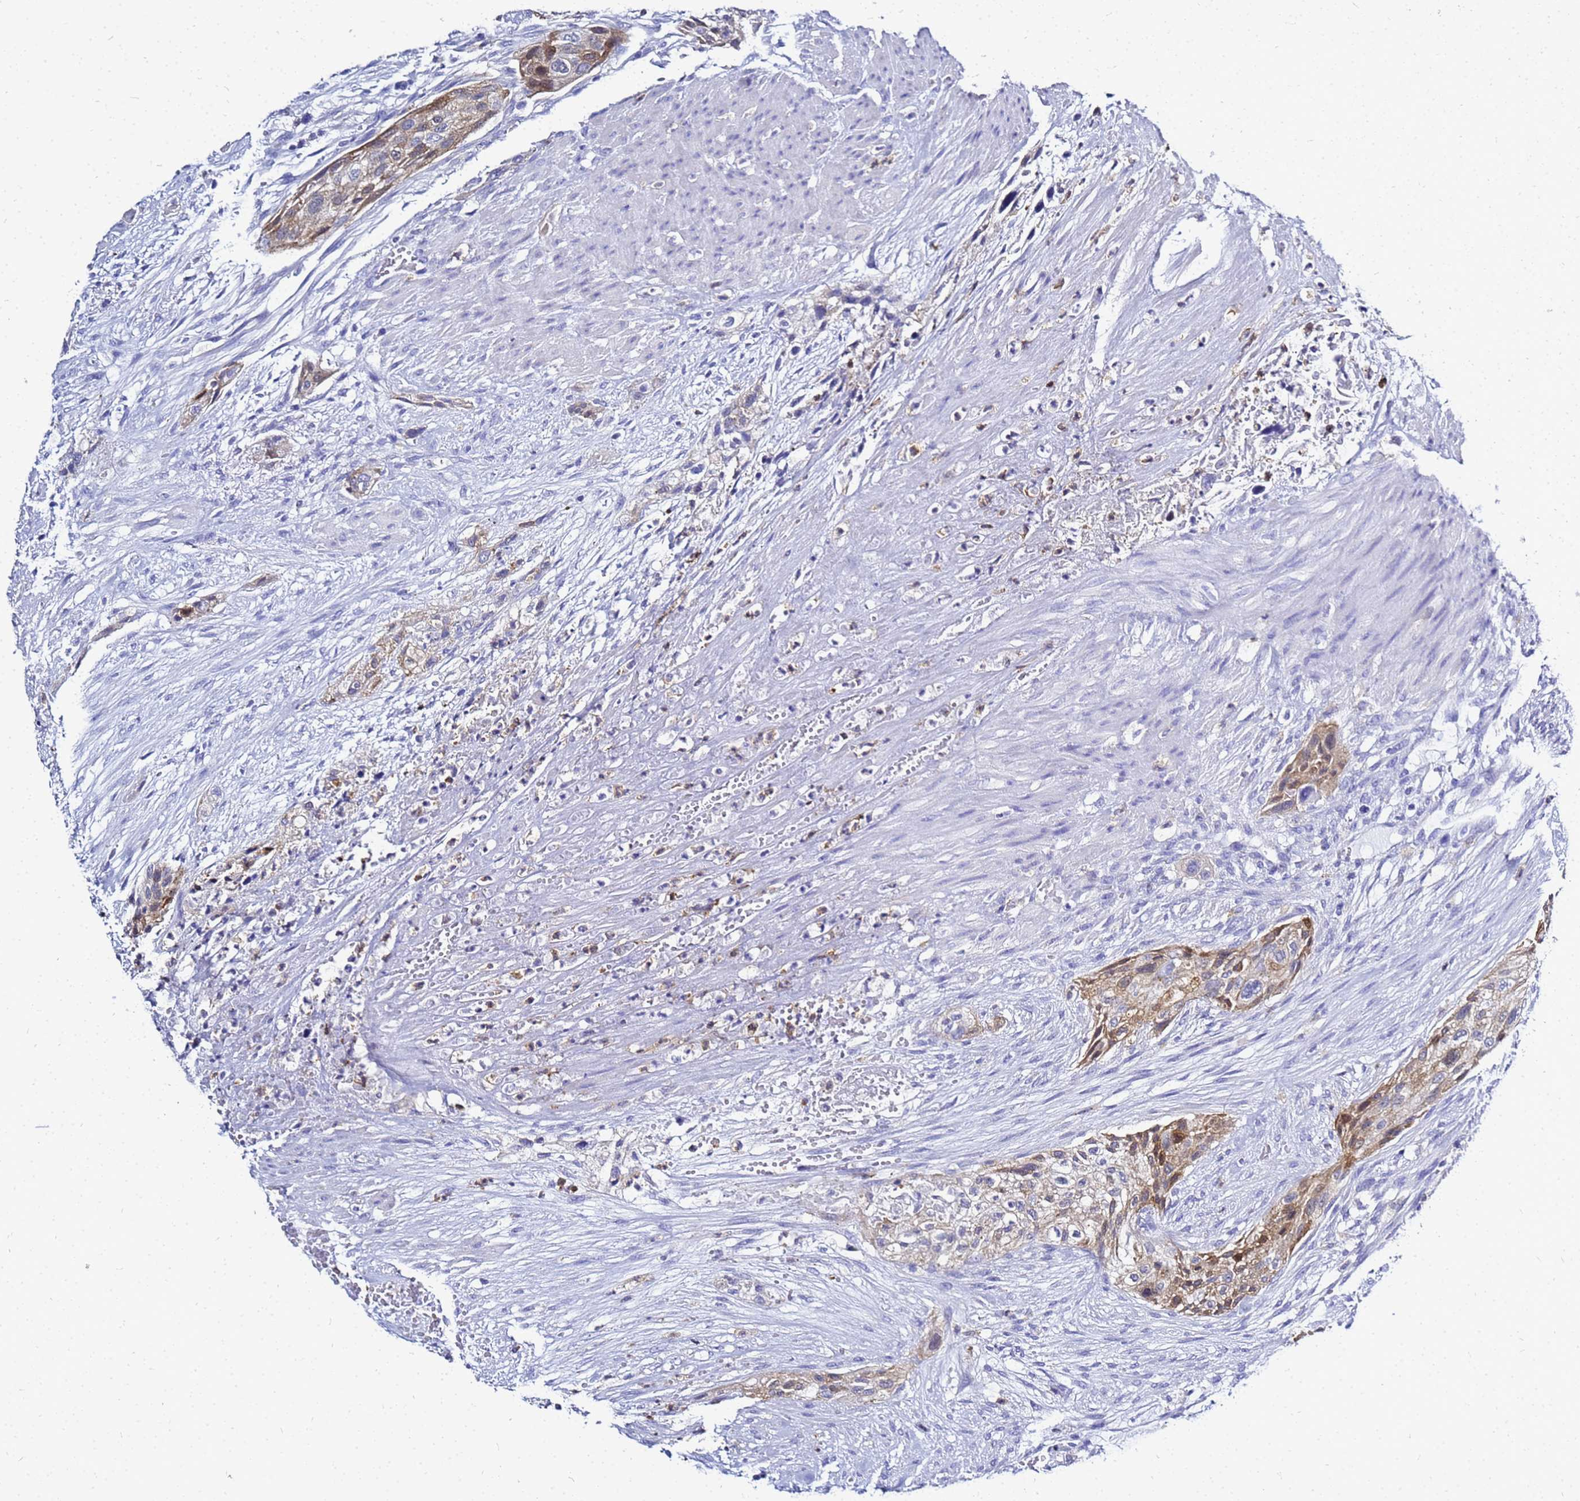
{"staining": {"intensity": "moderate", "quantity": "25%-75%", "location": "cytoplasmic/membranous"}, "tissue": "urothelial cancer", "cell_type": "Tumor cells", "image_type": "cancer", "snomed": [{"axis": "morphology", "description": "Urothelial carcinoma, High grade"}, {"axis": "topography", "description": "Urinary bladder"}], "caption": "Moderate cytoplasmic/membranous expression for a protein is identified in about 25%-75% of tumor cells of urothelial carcinoma (high-grade) using immunohistochemistry (IHC).", "gene": "CSTA", "patient": {"sex": "male", "age": 35}}